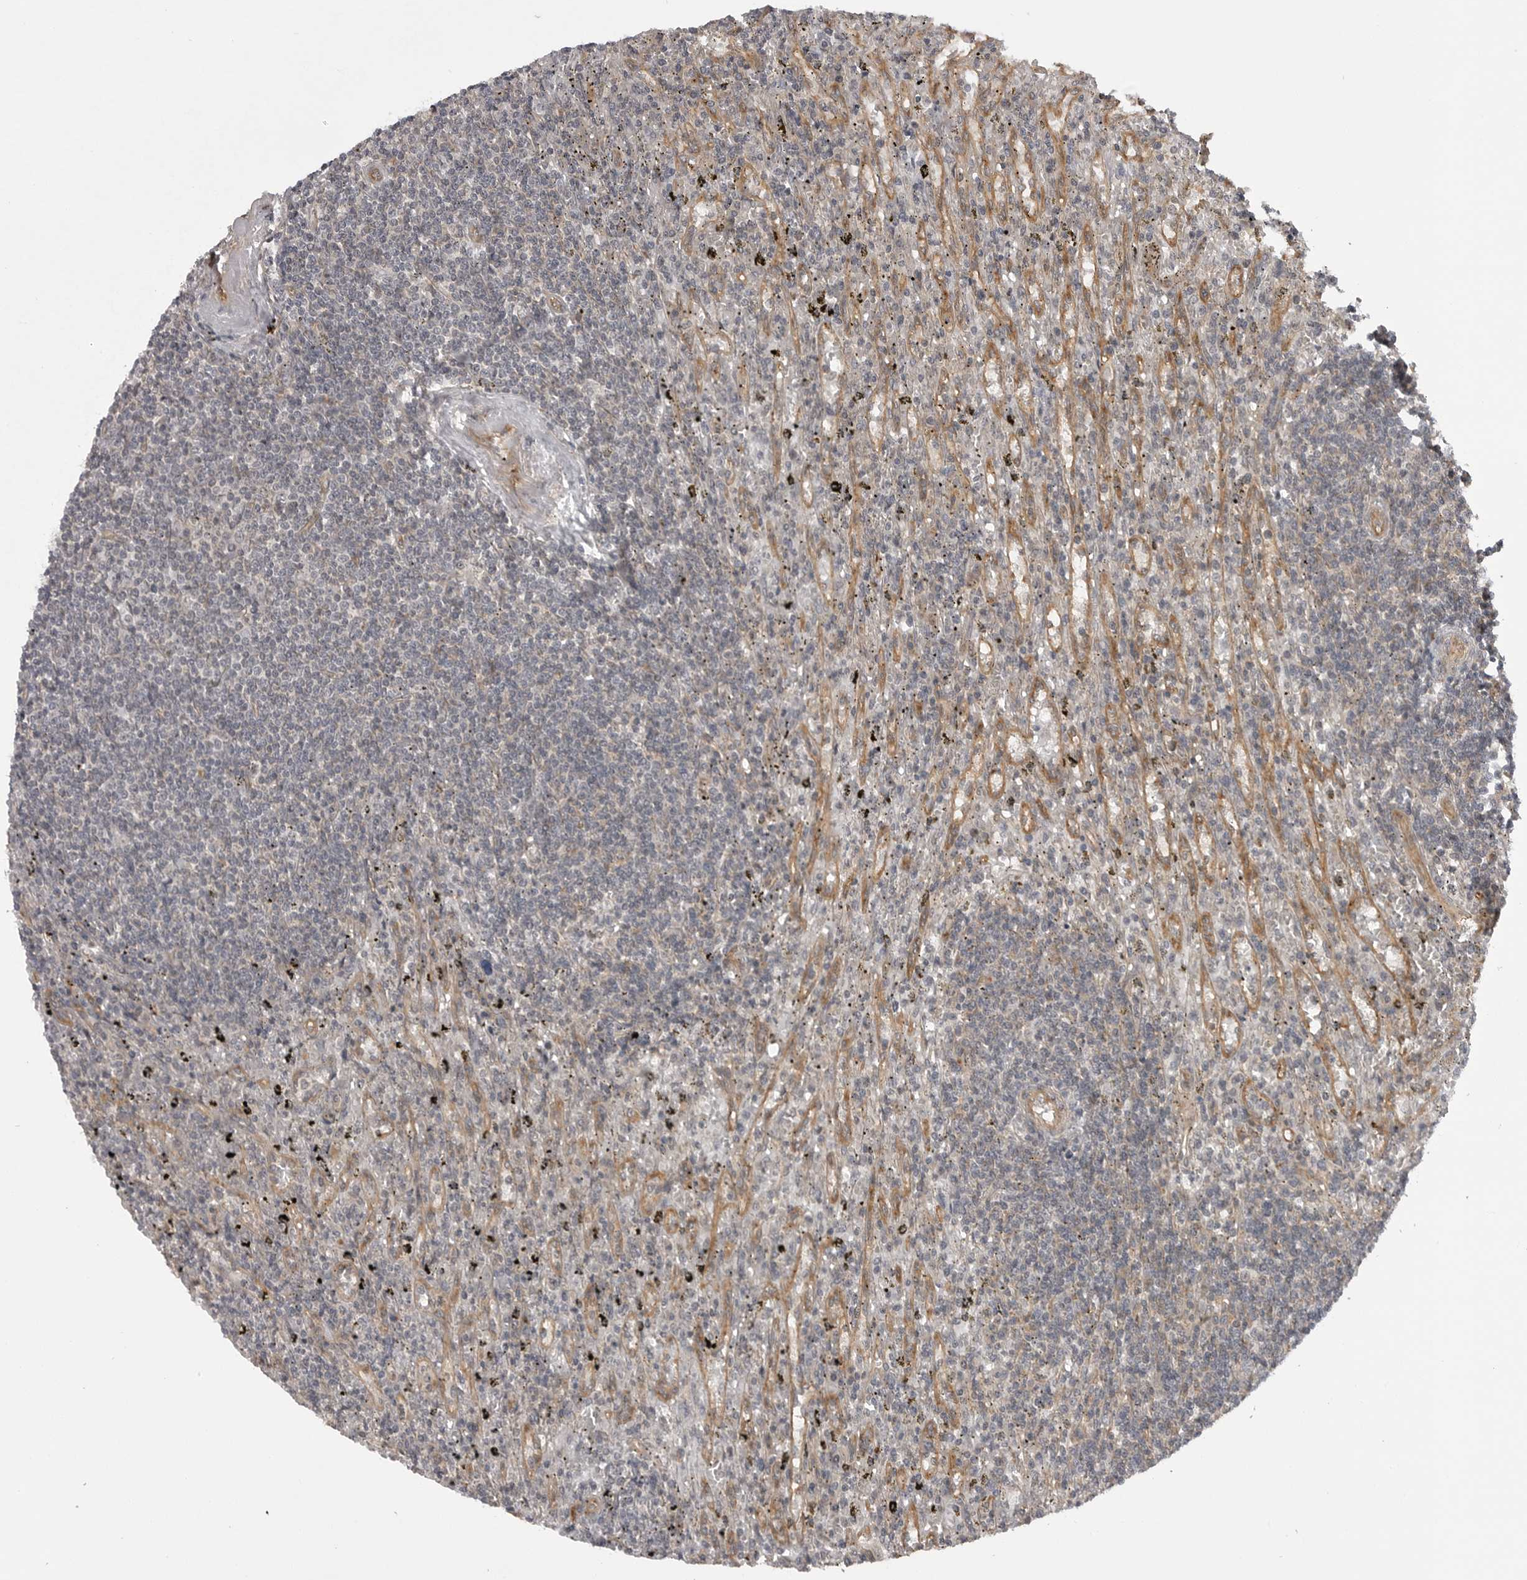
{"staining": {"intensity": "negative", "quantity": "none", "location": "none"}, "tissue": "lymphoma", "cell_type": "Tumor cells", "image_type": "cancer", "snomed": [{"axis": "morphology", "description": "Malignant lymphoma, non-Hodgkin's type, Low grade"}, {"axis": "topography", "description": "Spleen"}], "caption": "Immunohistochemistry of human low-grade malignant lymphoma, non-Hodgkin's type demonstrates no positivity in tumor cells.", "gene": "LRRC45", "patient": {"sex": "male", "age": 76}}